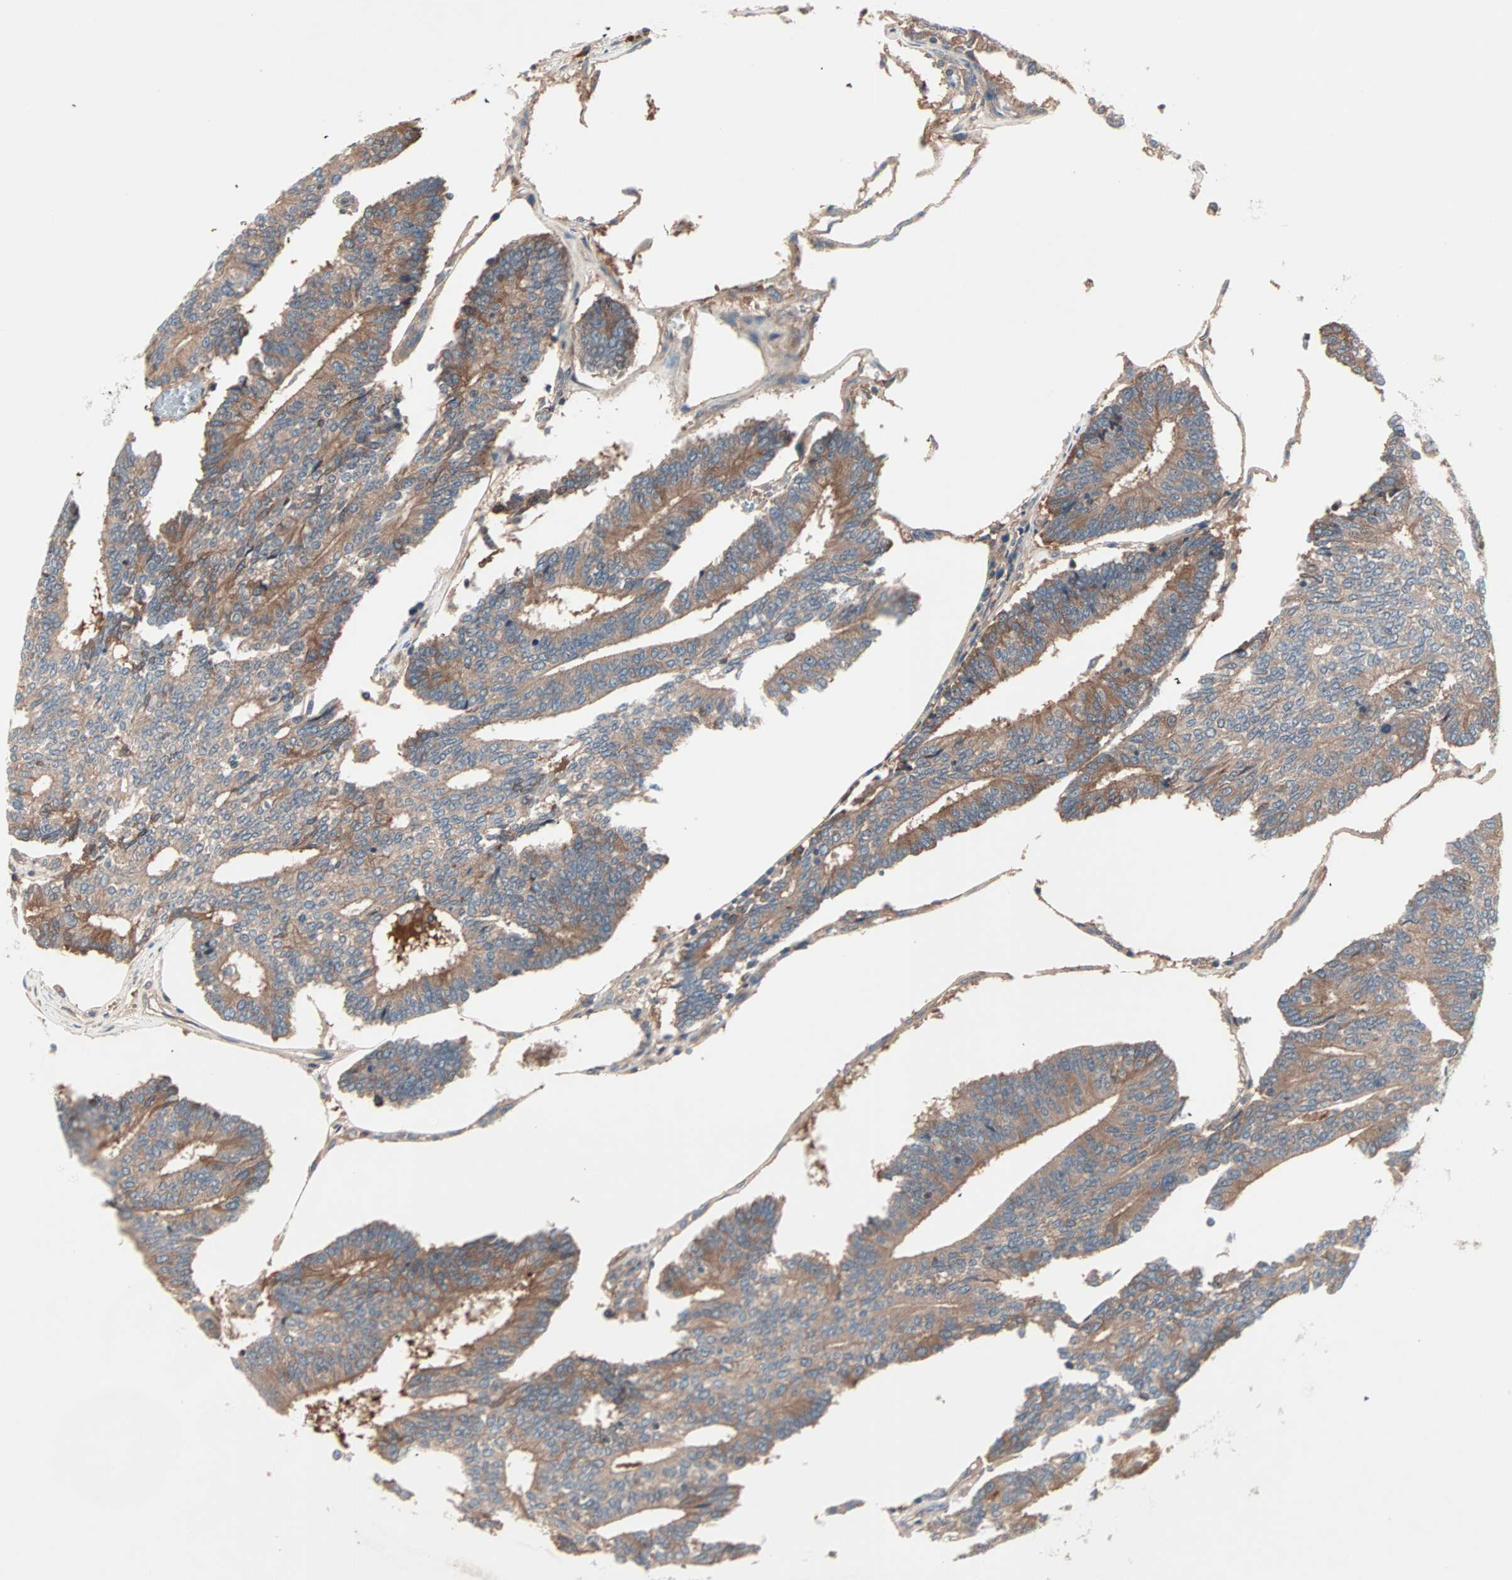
{"staining": {"intensity": "moderate", "quantity": ">75%", "location": "cytoplasmic/membranous"}, "tissue": "prostate cancer", "cell_type": "Tumor cells", "image_type": "cancer", "snomed": [{"axis": "morphology", "description": "Adenocarcinoma, High grade"}, {"axis": "topography", "description": "Prostate"}], "caption": "IHC (DAB (3,3'-diaminobenzidine)) staining of human prostate cancer (adenocarcinoma (high-grade)) displays moderate cytoplasmic/membranous protein staining in about >75% of tumor cells.", "gene": "CAD", "patient": {"sex": "male", "age": 55}}